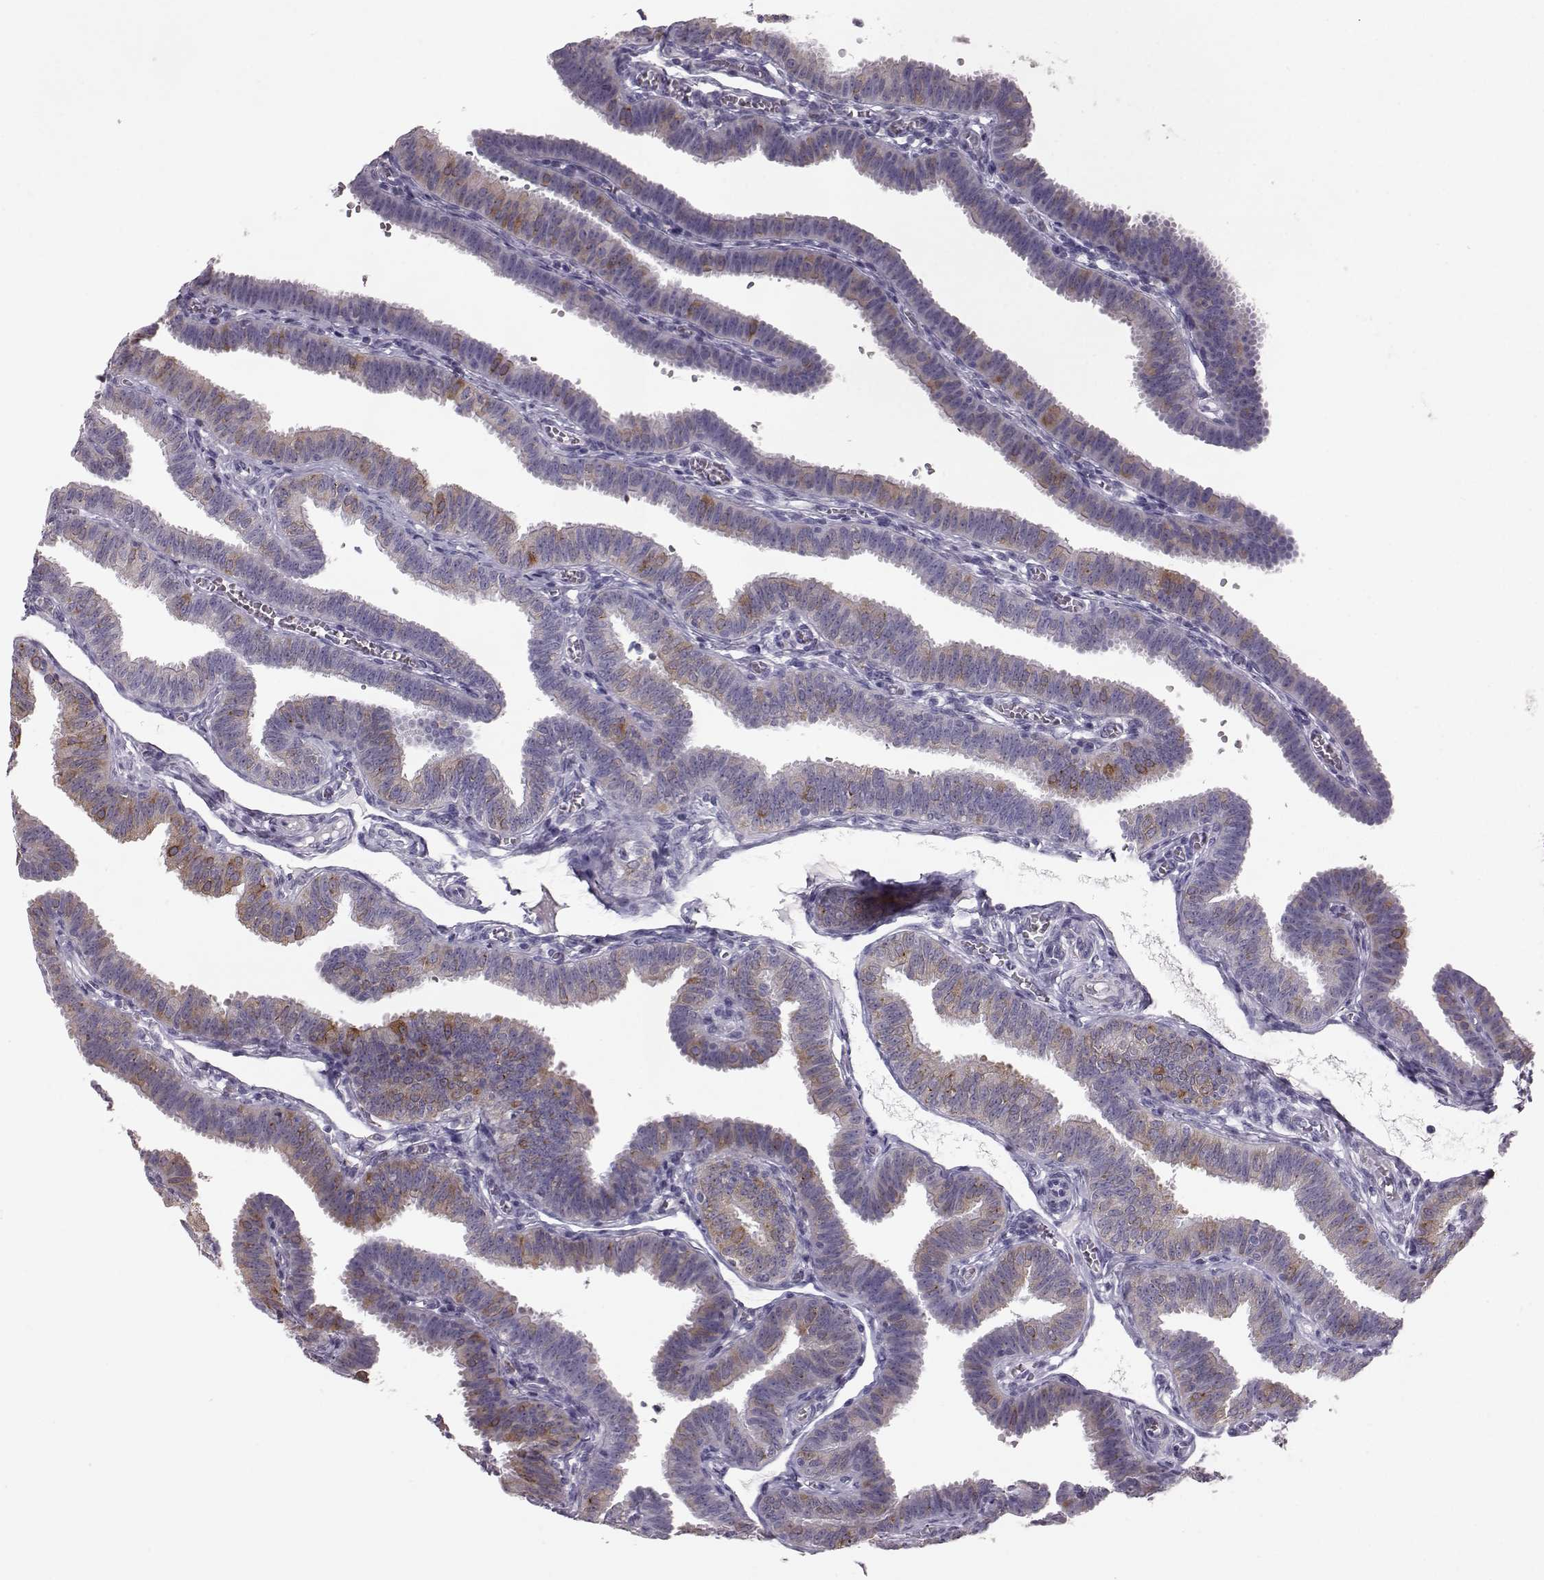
{"staining": {"intensity": "moderate", "quantity": "25%-75%", "location": "cytoplasmic/membranous"}, "tissue": "fallopian tube", "cell_type": "Glandular cells", "image_type": "normal", "snomed": [{"axis": "morphology", "description": "Normal tissue, NOS"}, {"axis": "topography", "description": "Fallopian tube"}], "caption": "Immunohistochemistry (IHC) (DAB (3,3'-diaminobenzidine)) staining of normal human fallopian tube shows moderate cytoplasmic/membranous protein staining in about 25%-75% of glandular cells.", "gene": "ELOVL5", "patient": {"sex": "female", "age": 25}}